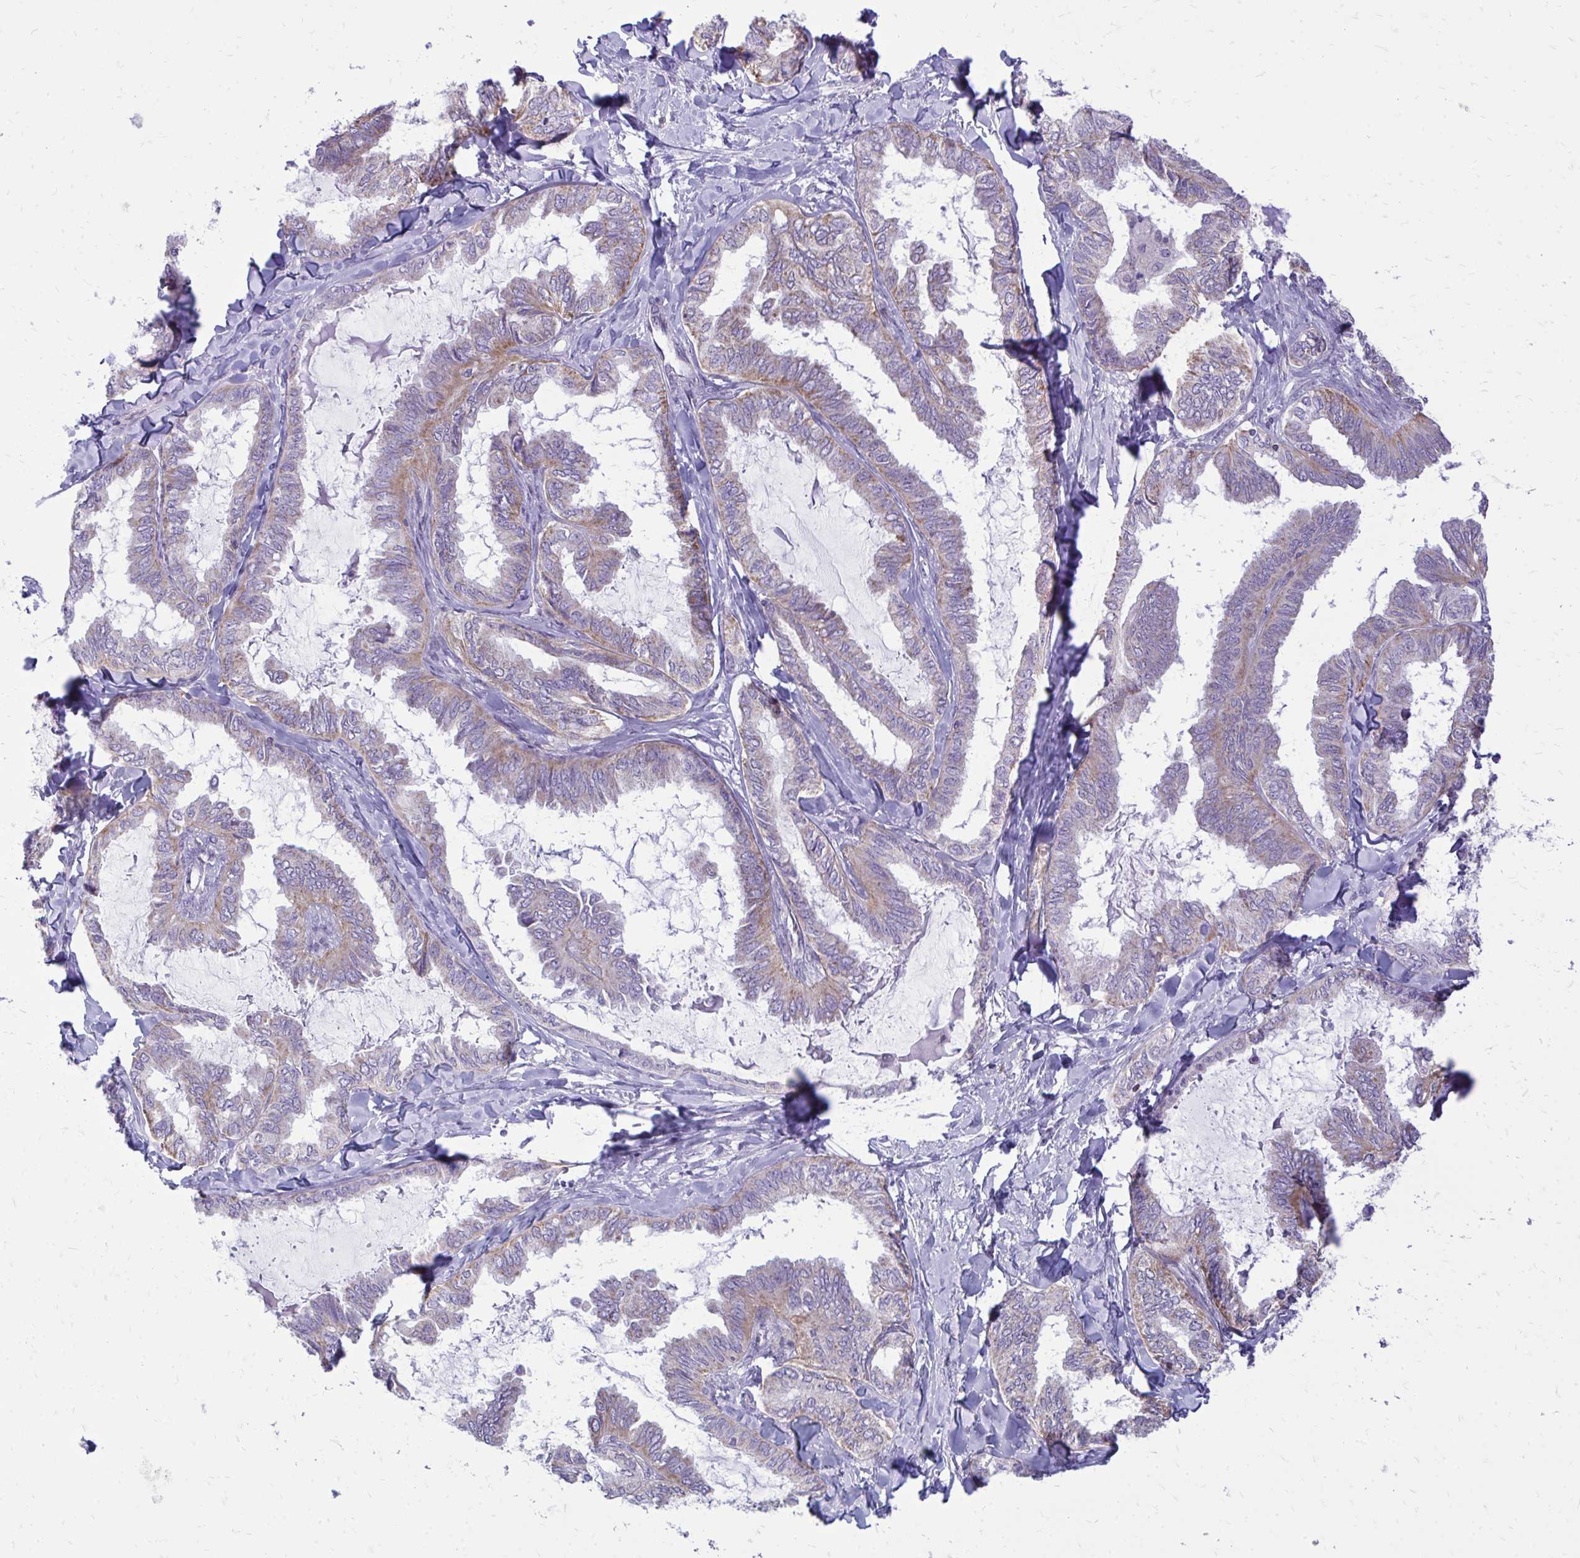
{"staining": {"intensity": "weak", "quantity": "25%-75%", "location": "cytoplasmic/membranous"}, "tissue": "ovarian cancer", "cell_type": "Tumor cells", "image_type": "cancer", "snomed": [{"axis": "morphology", "description": "Carcinoma, endometroid"}, {"axis": "topography", "description": "Ovary"}], "caption": "Immunohistochemical staining of ovarian endometroid carcinoma displays low levels of weak cytoplasmic/membranous expression in approximately 25%-75% of tumor cells.", "gene": "RPS6KA2", "patient": {"sex": "female", "age": 70}}